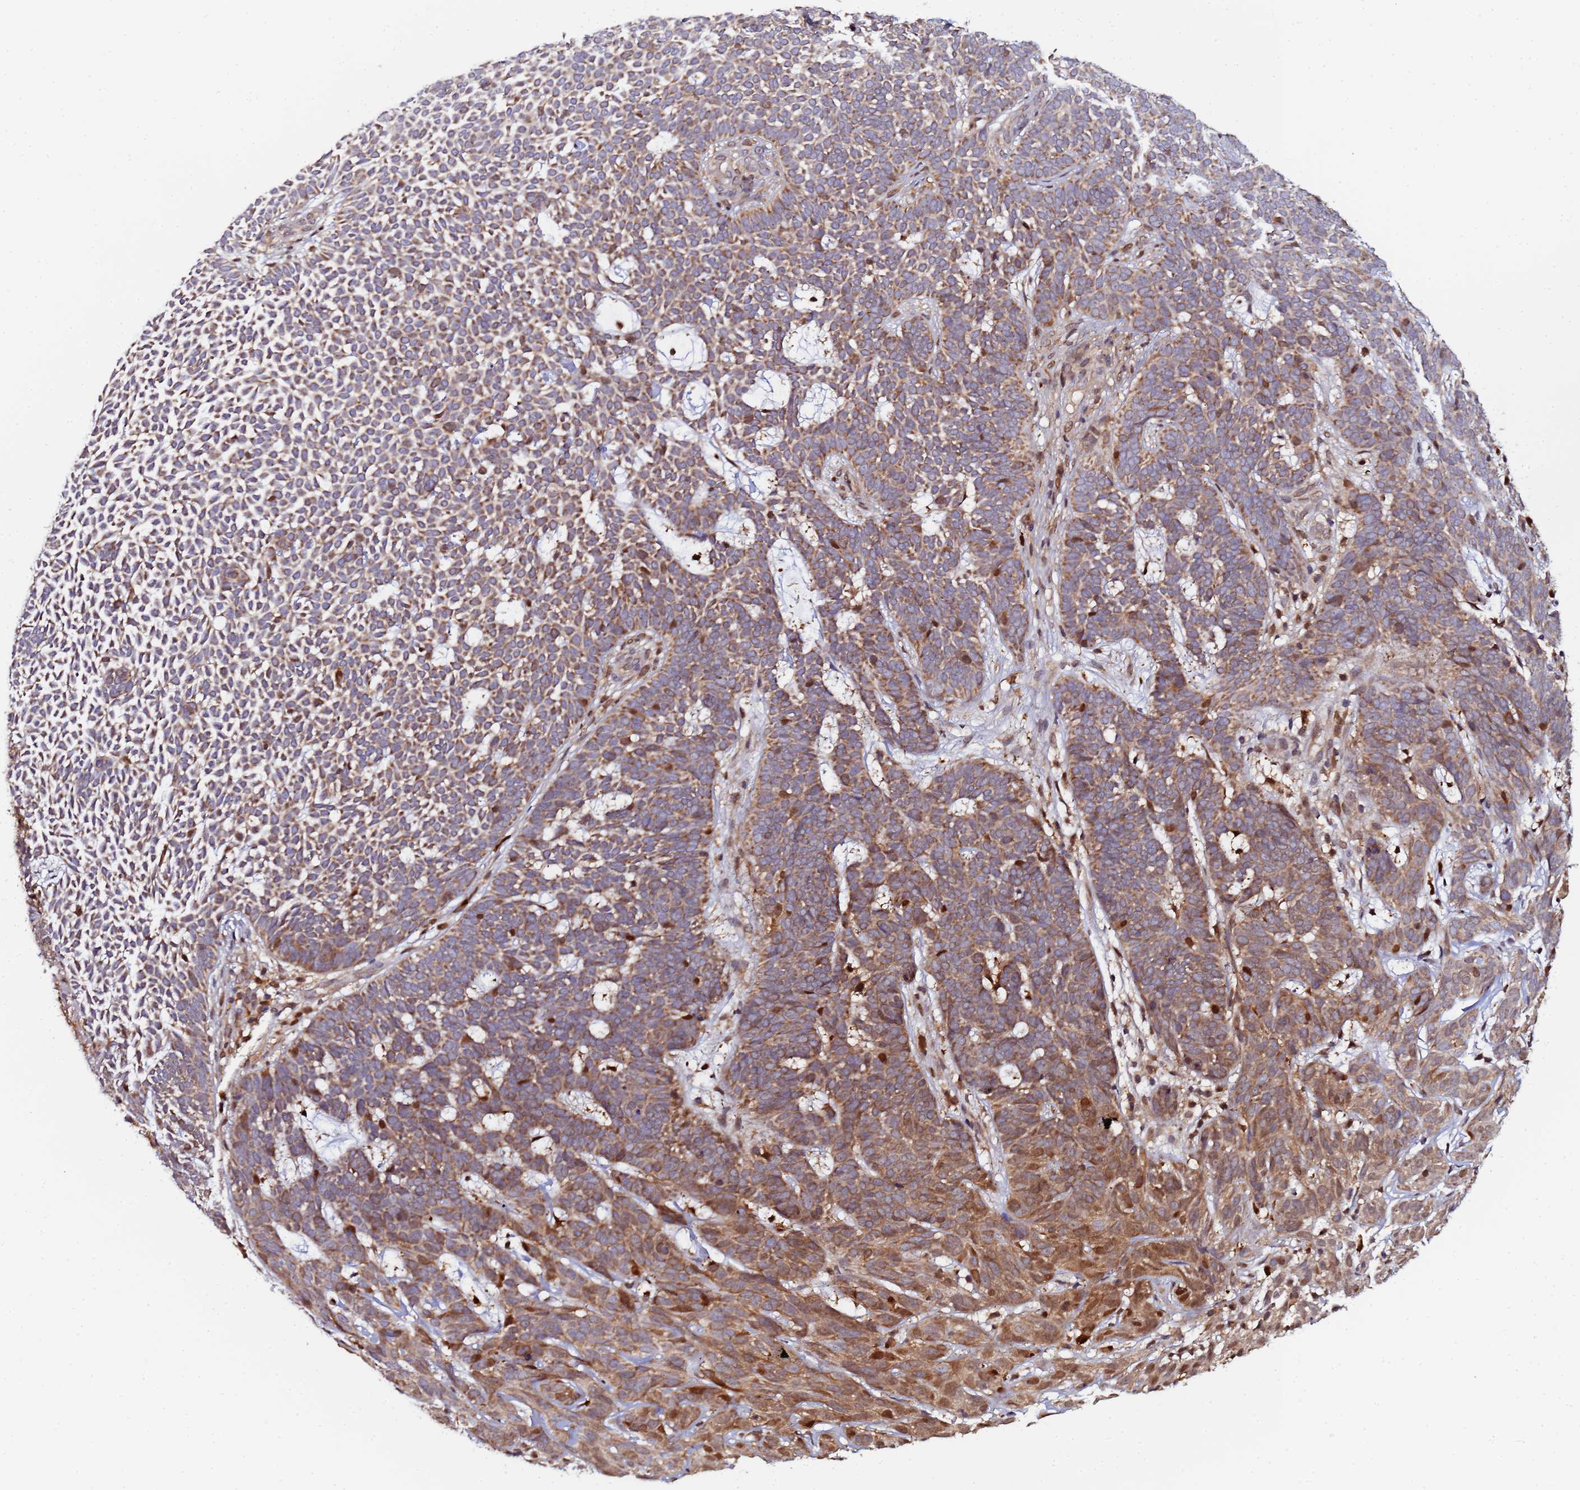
{"staining": {"intensity": "moderate", "quantity": ">75%", "location": "cytoplasmic/membranous"}, "tissue": "skin cancer", "cell_type": "Tumor cells", "image_type": "cancer", "snomed": [{"axis": "morphology", "description": "Basal cell carcinoma"}, {"axis": "topography", "description": "Skin"}], "caption": "DAB immunohistochemical staining of human skin cancer displays moderate cytoplasmic/membranous protein positivity in approximately >75% of tumor cells.", "gene": "CCDC127", "patient": {"sex": "female", "age": 78}}